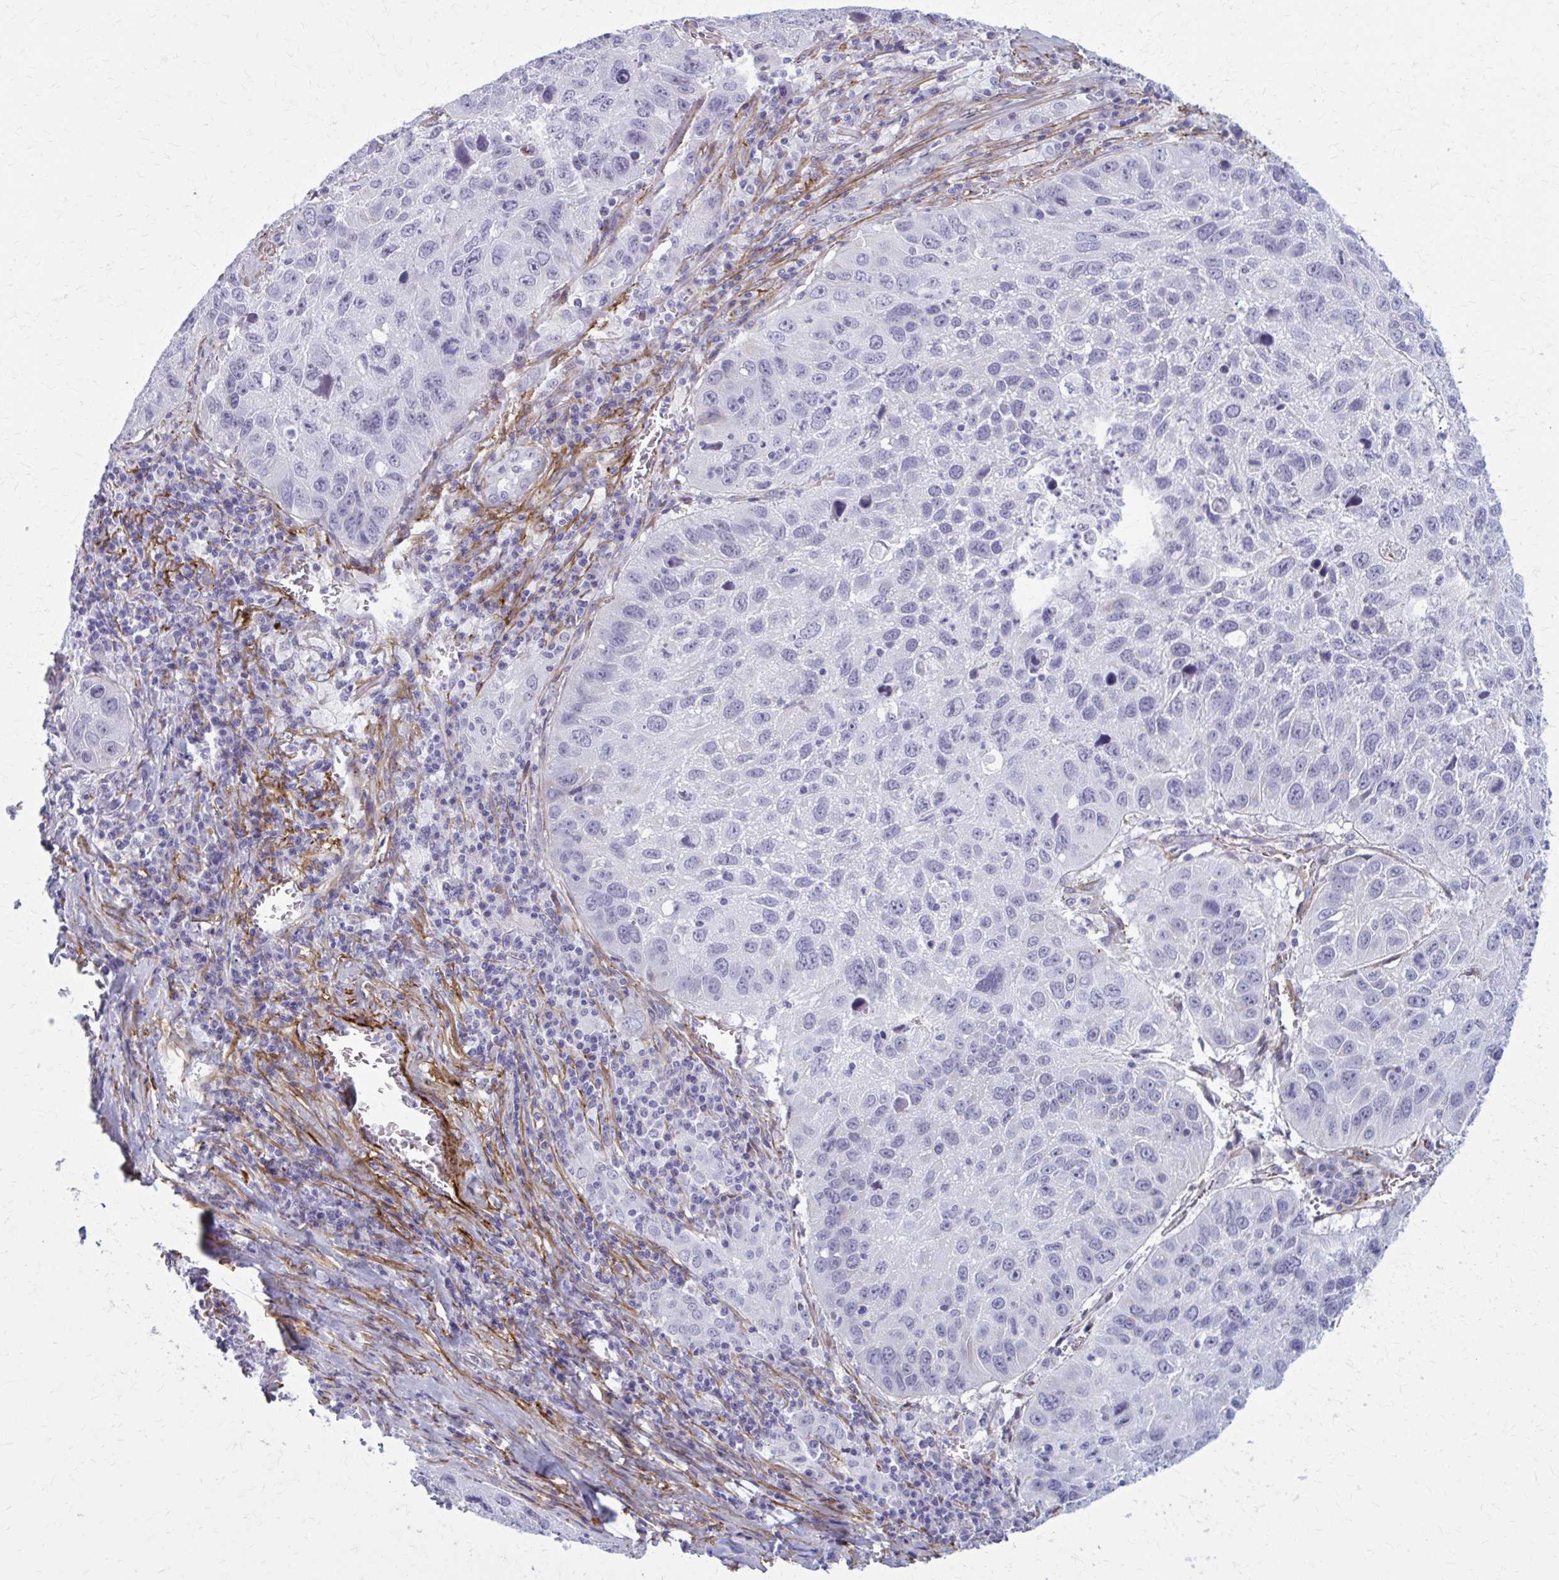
{"staining": {"intensity": "negative", "quantity": "none", "location": "none"}, "tissue": "lung cancer", "cell_type": "Tumor cells", "image_type": "cancer", "snomed": [{"axis": "morphology", "description": "Squamous cell carcinoma, NOS"}, {"axis": "topography", "description": "Lung"}], "caption": "Lung squamous cell carcinoma was stained to show a protein in brown. There is no significant positivity in tumor cells.", "gene": "AKAP12", "patient": {"sex": "female", "age": 61}}